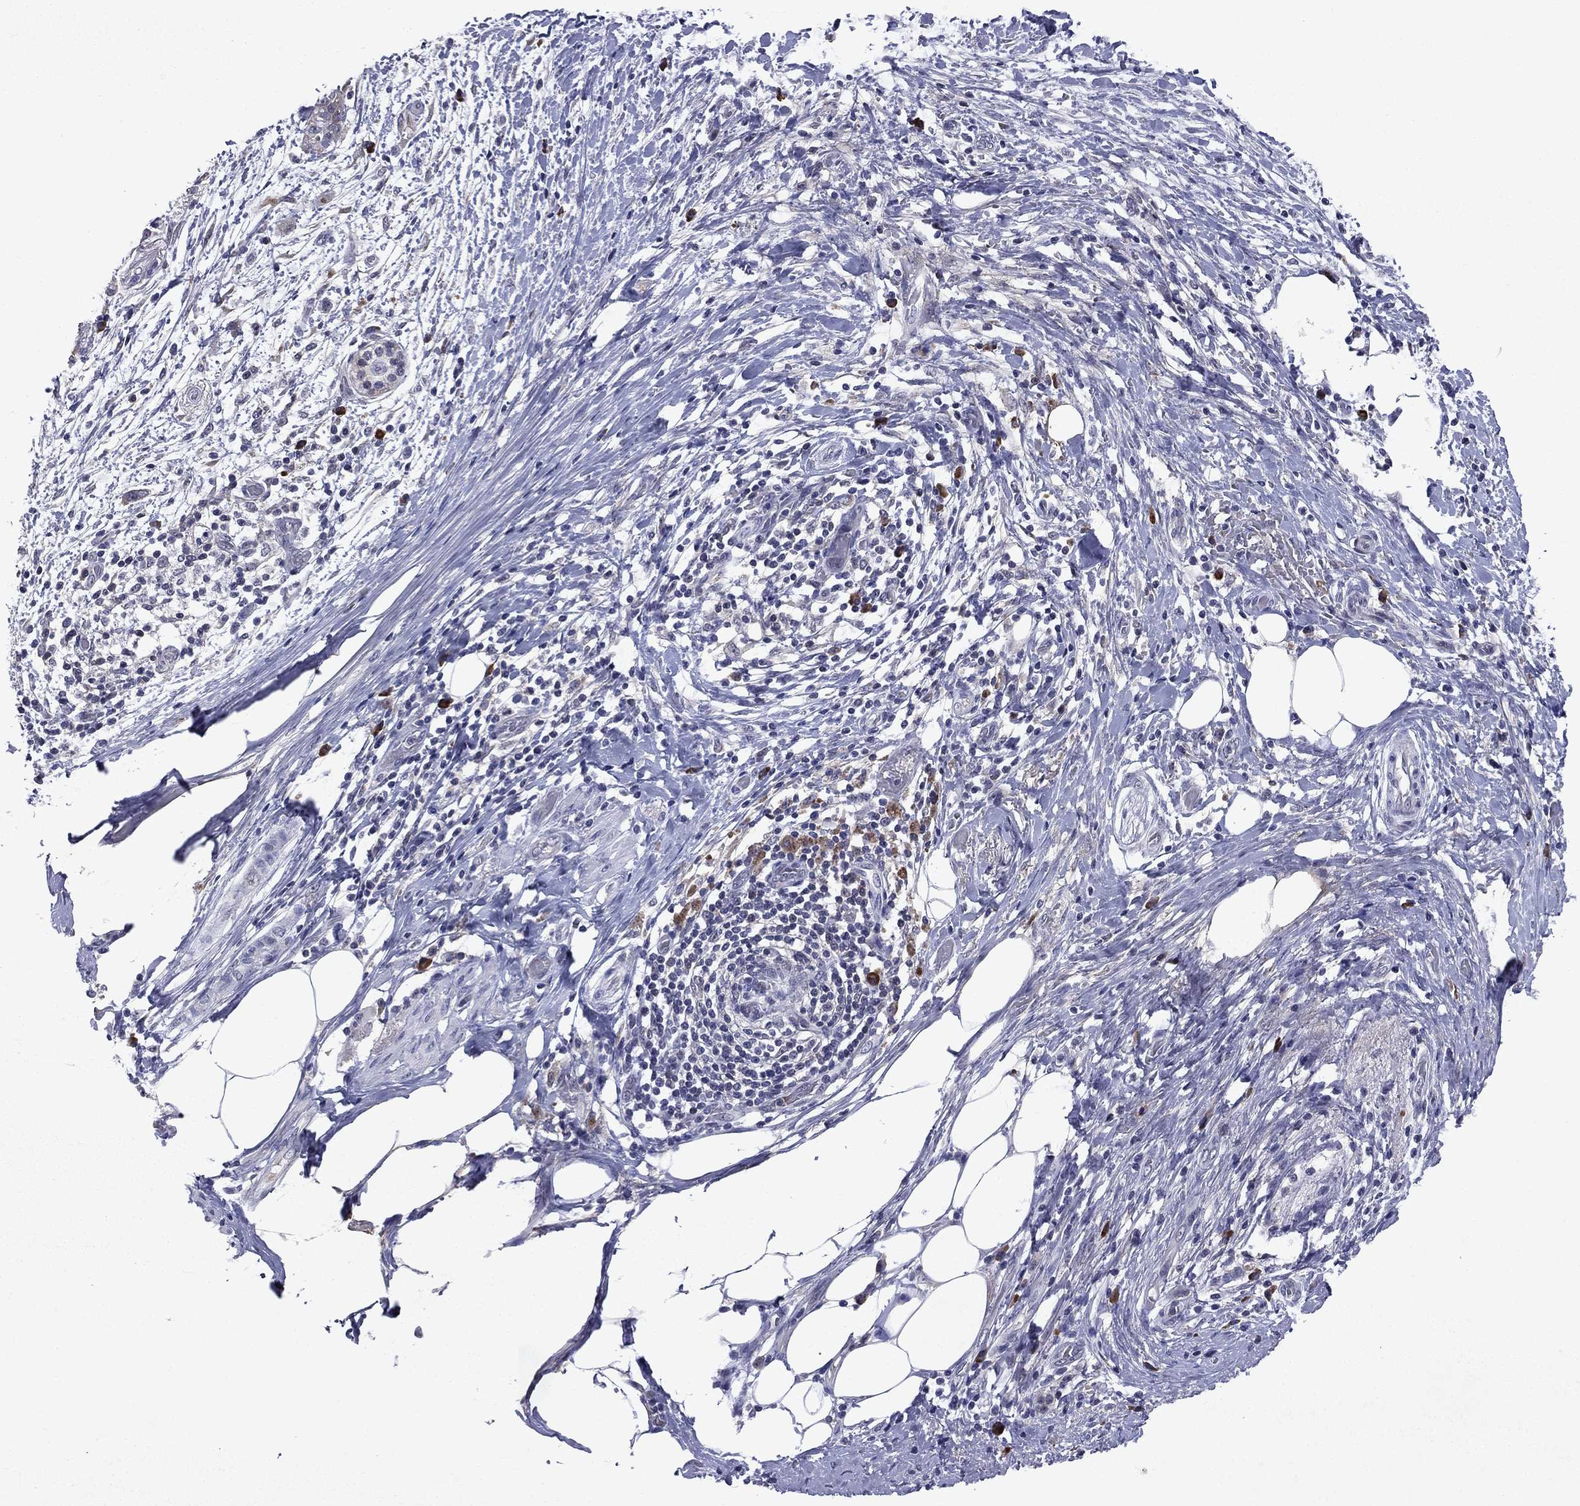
{"staining": {"intensity": "negative", "quantity": "none", "location": "none"}, "tissue": "pancreatic cancer", "cell_type": "Tumor cells", "image_type": "cancer", "snomed": [{"axis": "morphology", "description": "Adenocarcinoma, NOS"}, {"axis": "topography", "description": "Pancreas"}], "caption": "IHC image of human adenocarcinoma (pancreatic) stained for a protein (brown), which shows no positivity in tumor cells.", "gene": "ECM1", "patient": {"sex": "female", "age": 72}}